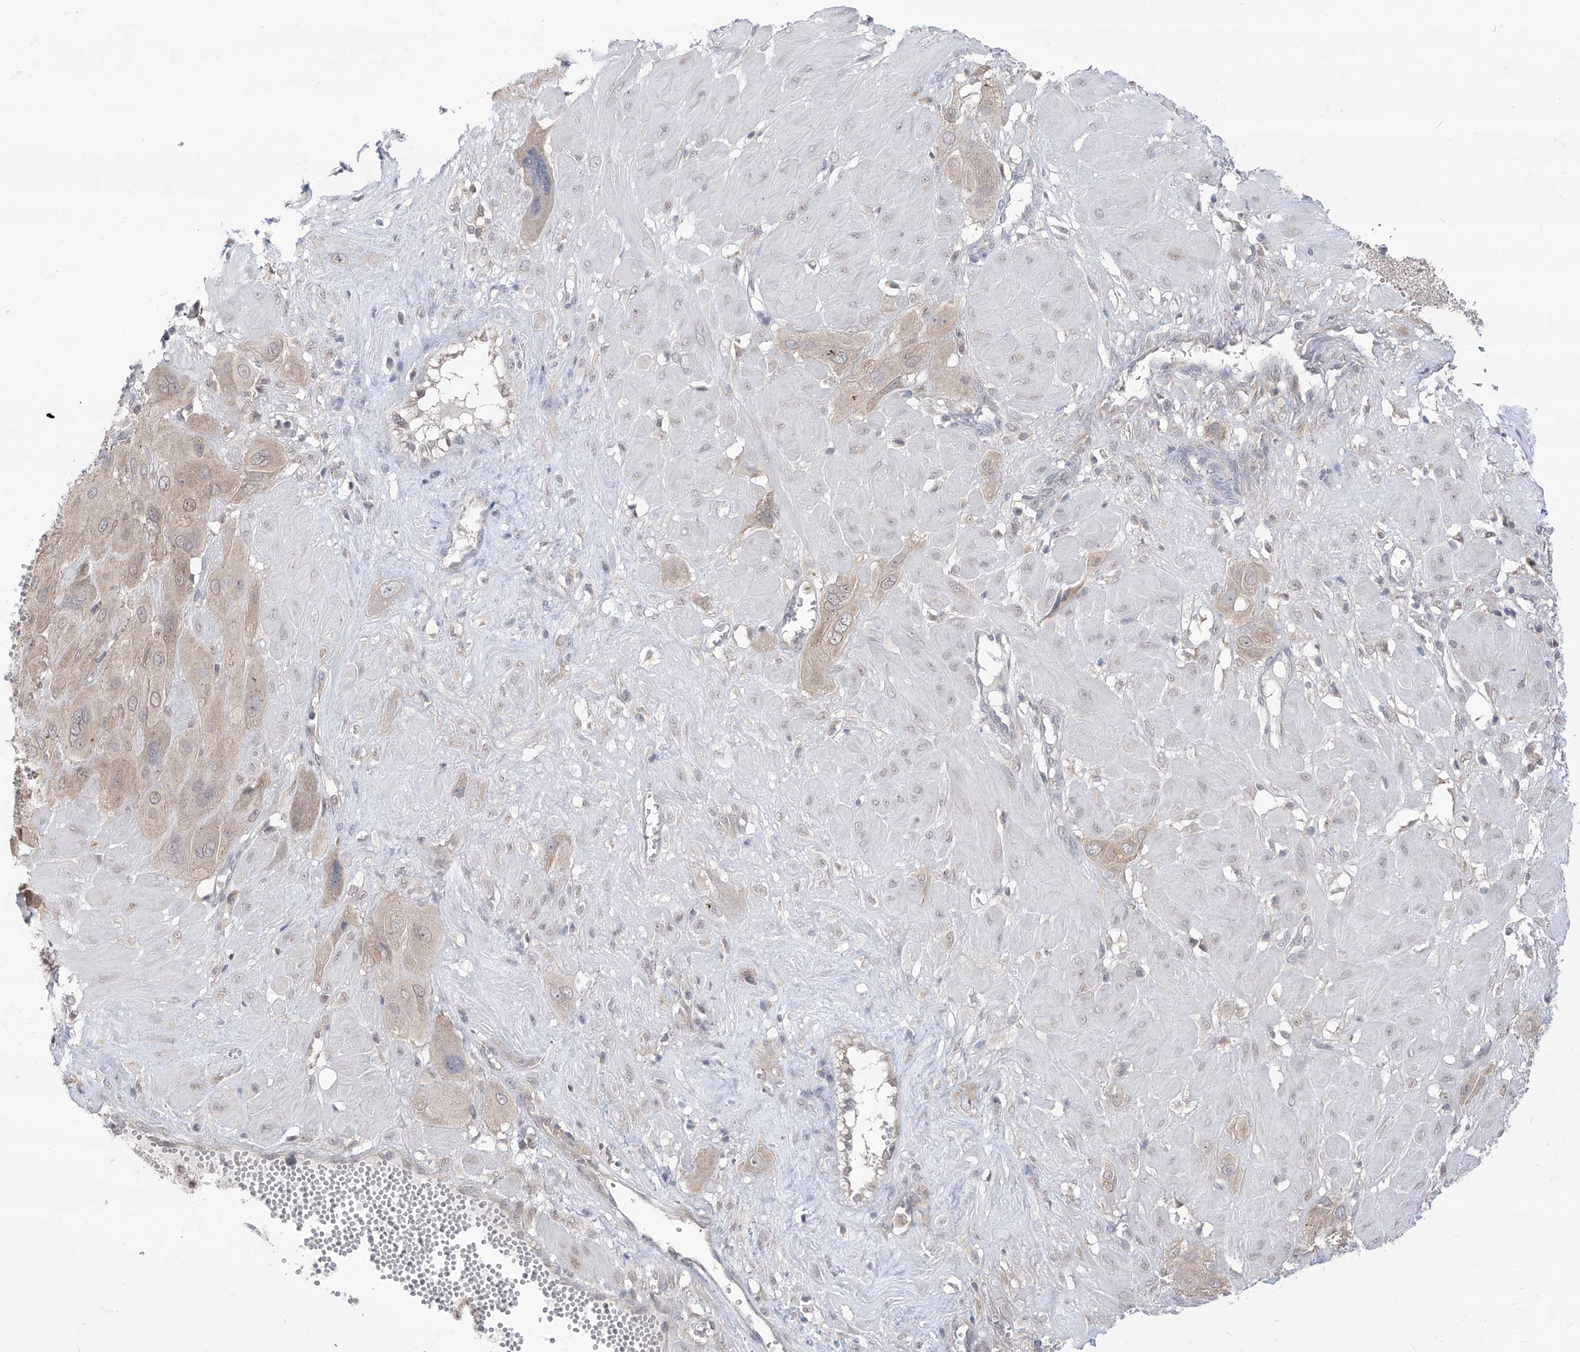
{"staining": {"intensity": "weak", "quantity": "<25%", "location": "cytoplasmic/membranous,nuclear"}, "tissue": "cervical cancer", "cell_type": "Tumor cells", "image_type": "cancer", "snomed": [{"axis": "morphology", "description": "Squamous cell carcinoma, NOS"}, {"axis": "topography", "description": "Cervix"}], "caption": "DAB immunohistochemical staining of human squamous cell carcinoma (cervical) demonstrates no significant positivity in tumor cells. Brightfield microscopy of immunohistochemistry stained with DAB (brown) and hematoxylin (blue), captured at high magnification.", "gene": "BROX", "patient": {"sex": "female", "age": 34}}